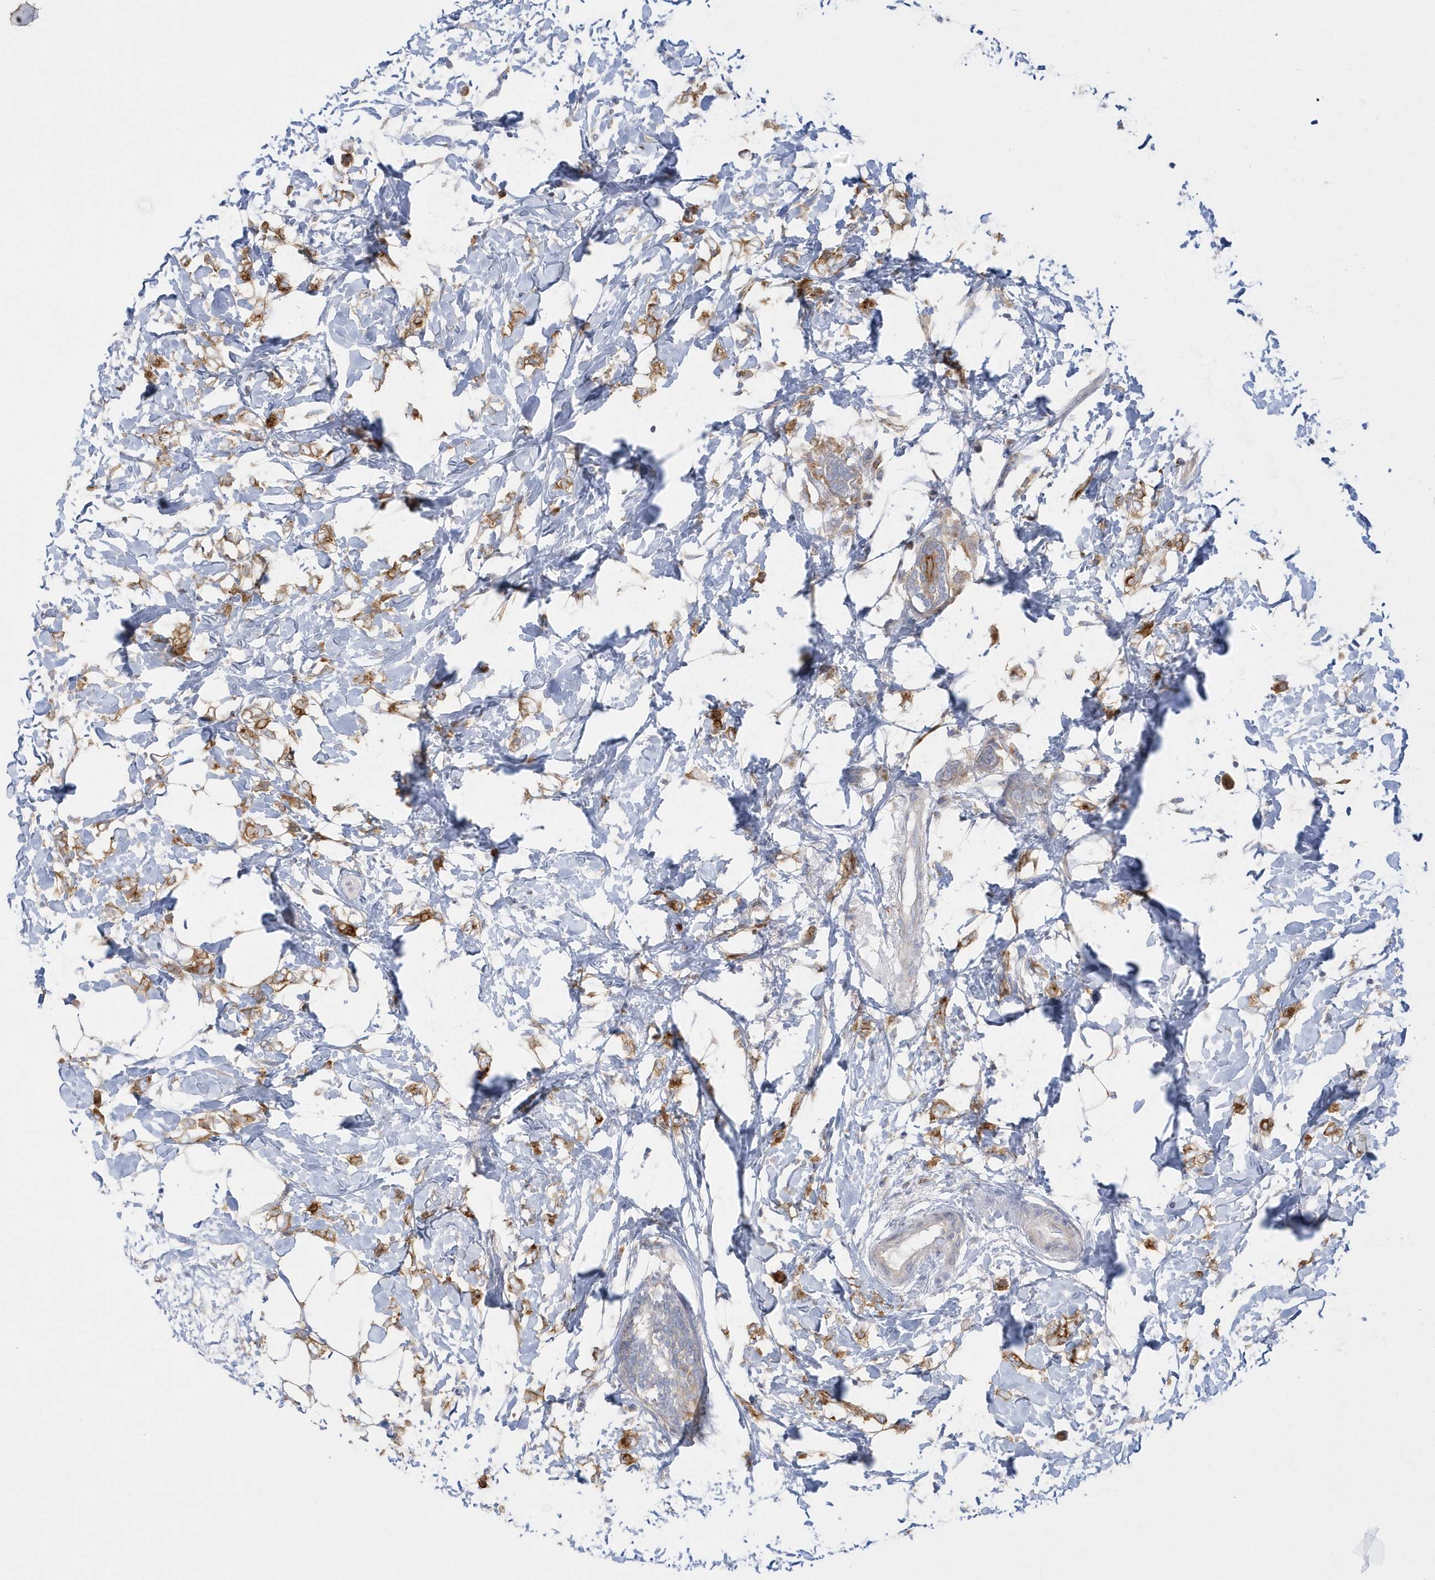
{"staining": {"intensity": "moderate", "quantity": ">75%", "location": "cytoplasmic/membranous"}, "tissue": "breast cancer", "cell_type": "Tumor cells", "image_type": "cancer", "snomed": [{"axis": "morphology", "description": "Normal tissue, NOS"}, {"axis": "morphology", "description": "Lobular carcinoma"}, {"axis": "topography", "description": "Breast"}], "caption": "A micrograph of human lobular carcinoma (breast) stained for a protein shows moderate cytoplasmic/membranous brown staining in tumor cells.", "gene": "DNAJC18", "patient": {"sex": "female", "age": 47}}